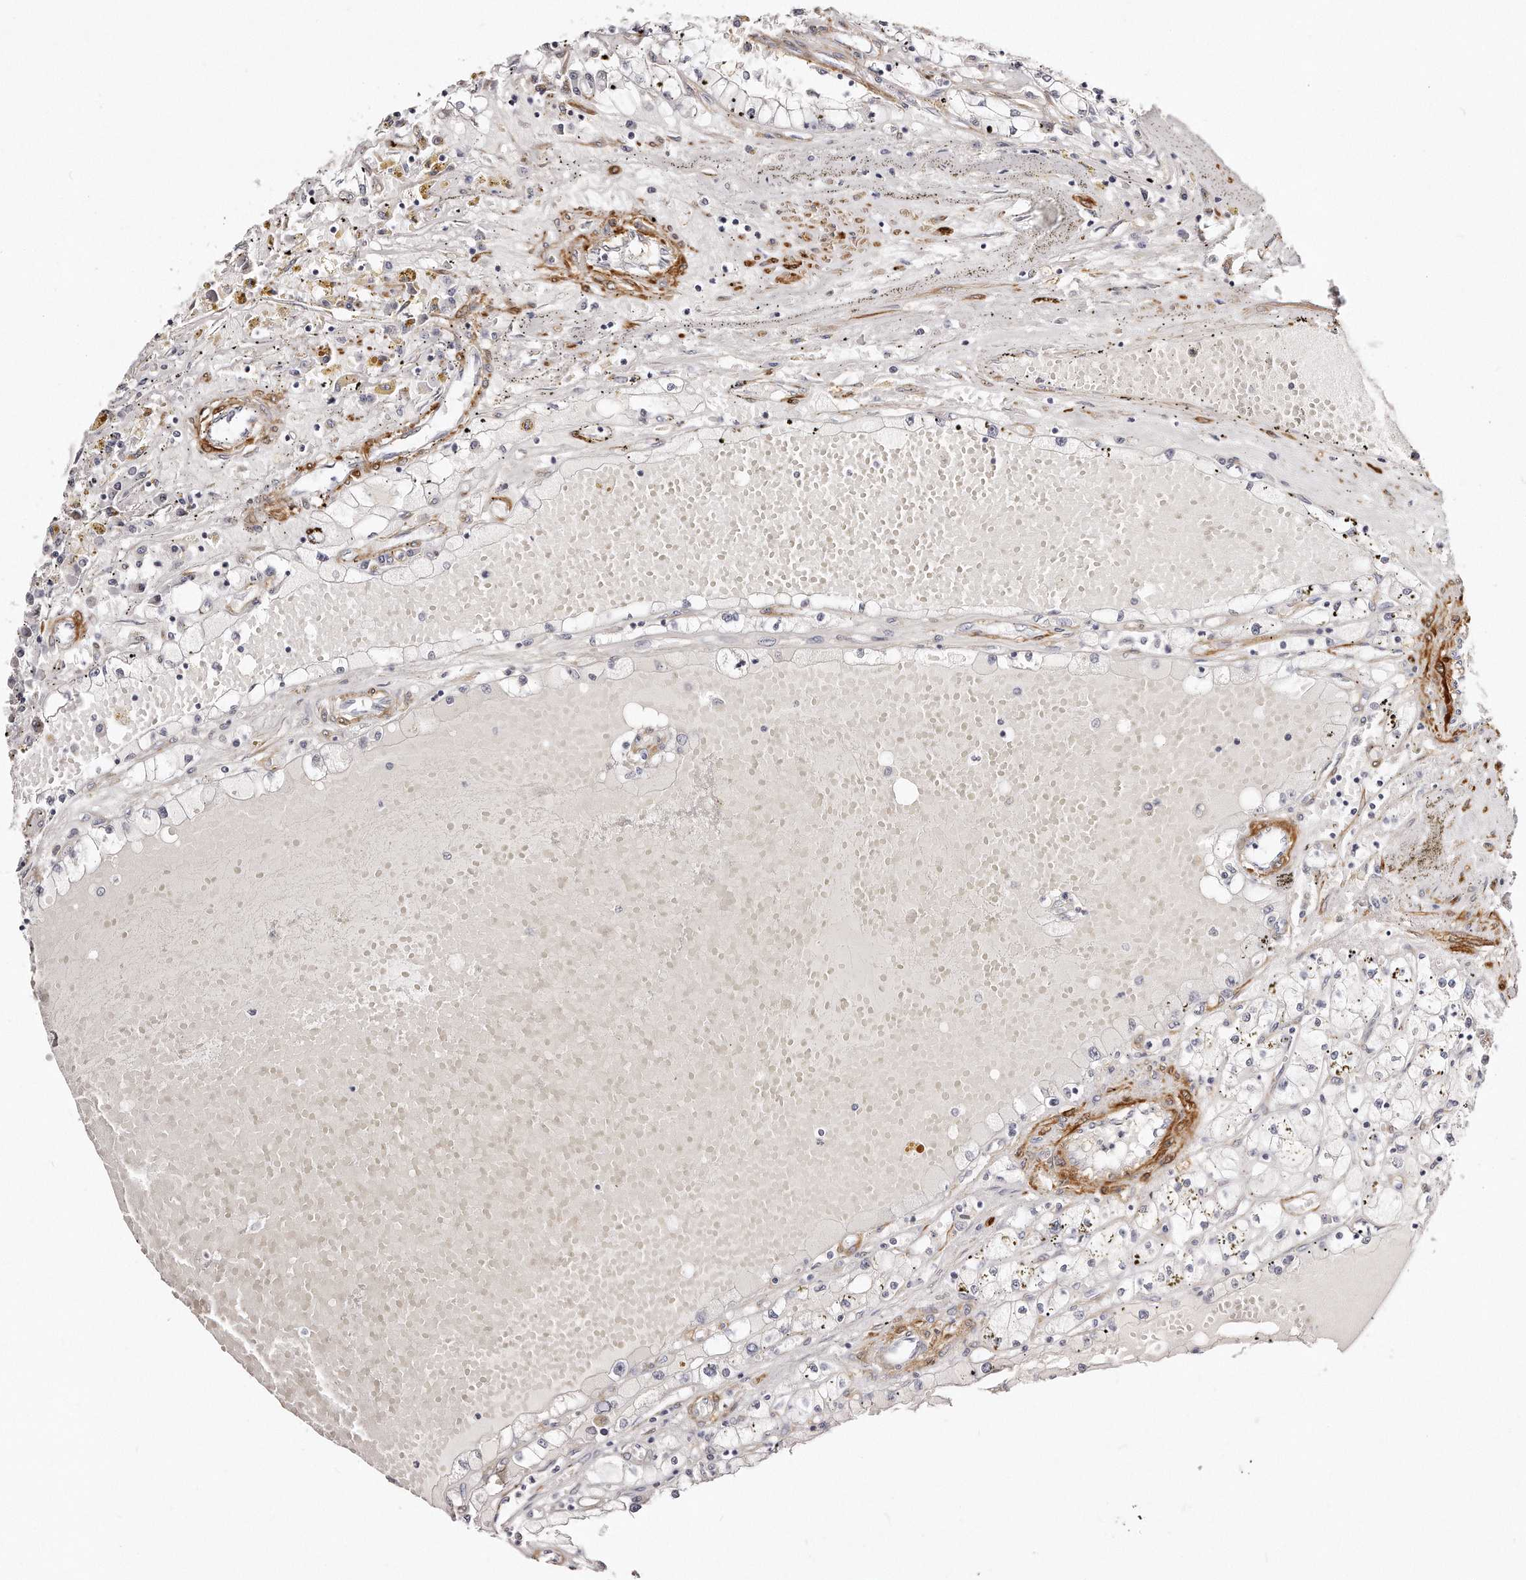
{"staining": {"intensity": "negative", "quantity": "none", "location": "none"}, "tissue": "renal cancer", "cell_type": "Tumor cells", "image_type": "cancer", "snomed": [{"axis": "morphology", "description": "Adenocarcinoma, NOS"}, {"axis": "topography", "description": "Kidney"}], "caption": "DAB immunohistochemical staining of adenocarcinoma (renal) exhibits no significant expression in tumor cells.", "gene": "LMOD1", "patient": {"sex": "male", "age": 56}}